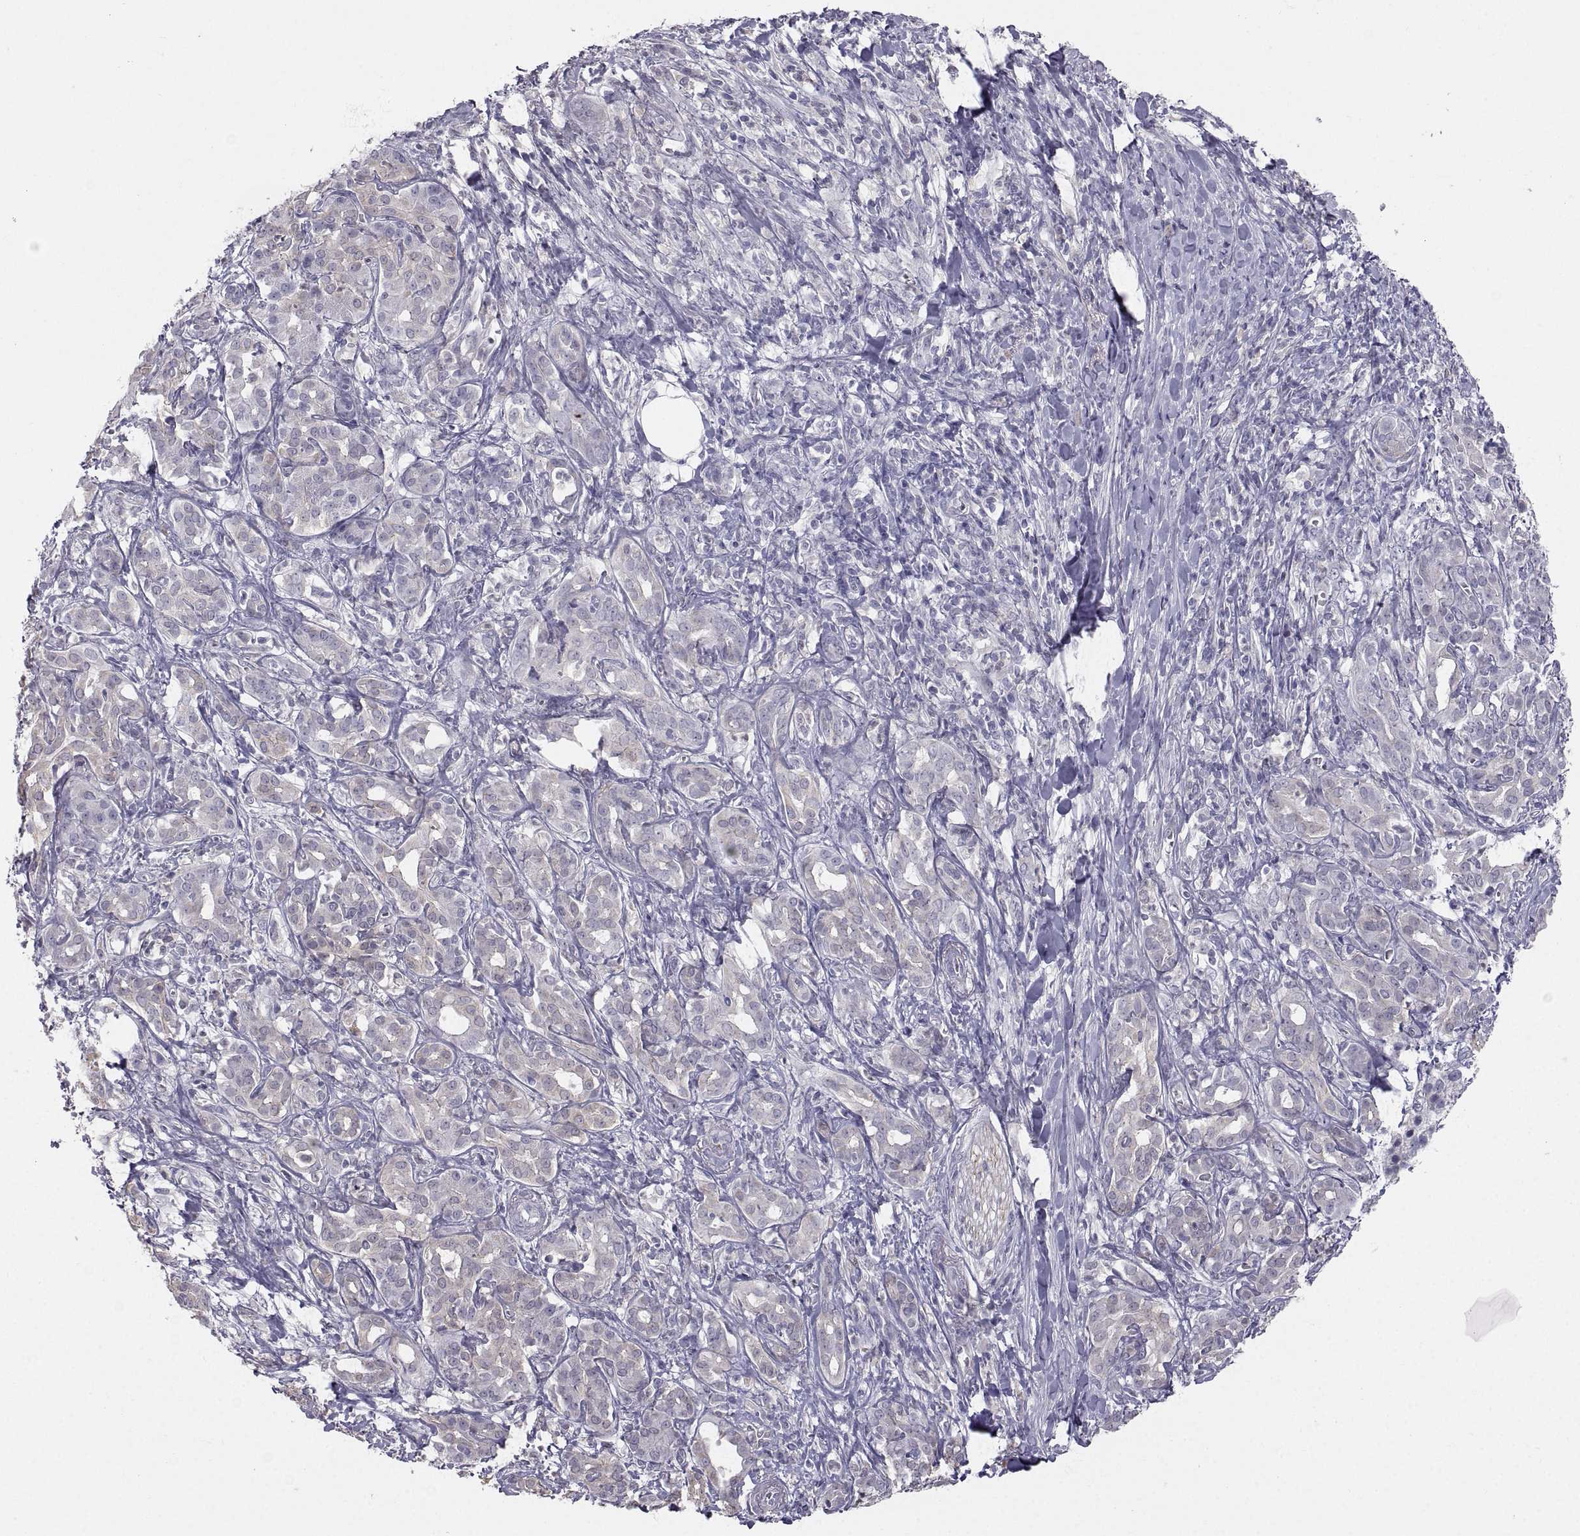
{"staining": {"intensity": "negative", "quantity": "none", "location": "none"}, "tissue": "pancreatic cancer", "cell_type": "Tumor cells", "image_type": "cancer", "snomed": [{"axis": "morphology", "description": "Adenocarcinoma, NOS"}, {"axis": "topography", "description": "Pancreas"}], "caption": "IHC photomicrograph of human pancreatic adenocarcinoma stained for a protein (brown), which displays no positivity in tumor cells.", "gene": "ZNF185", "patient": {"sex": "male", "age": 61}}